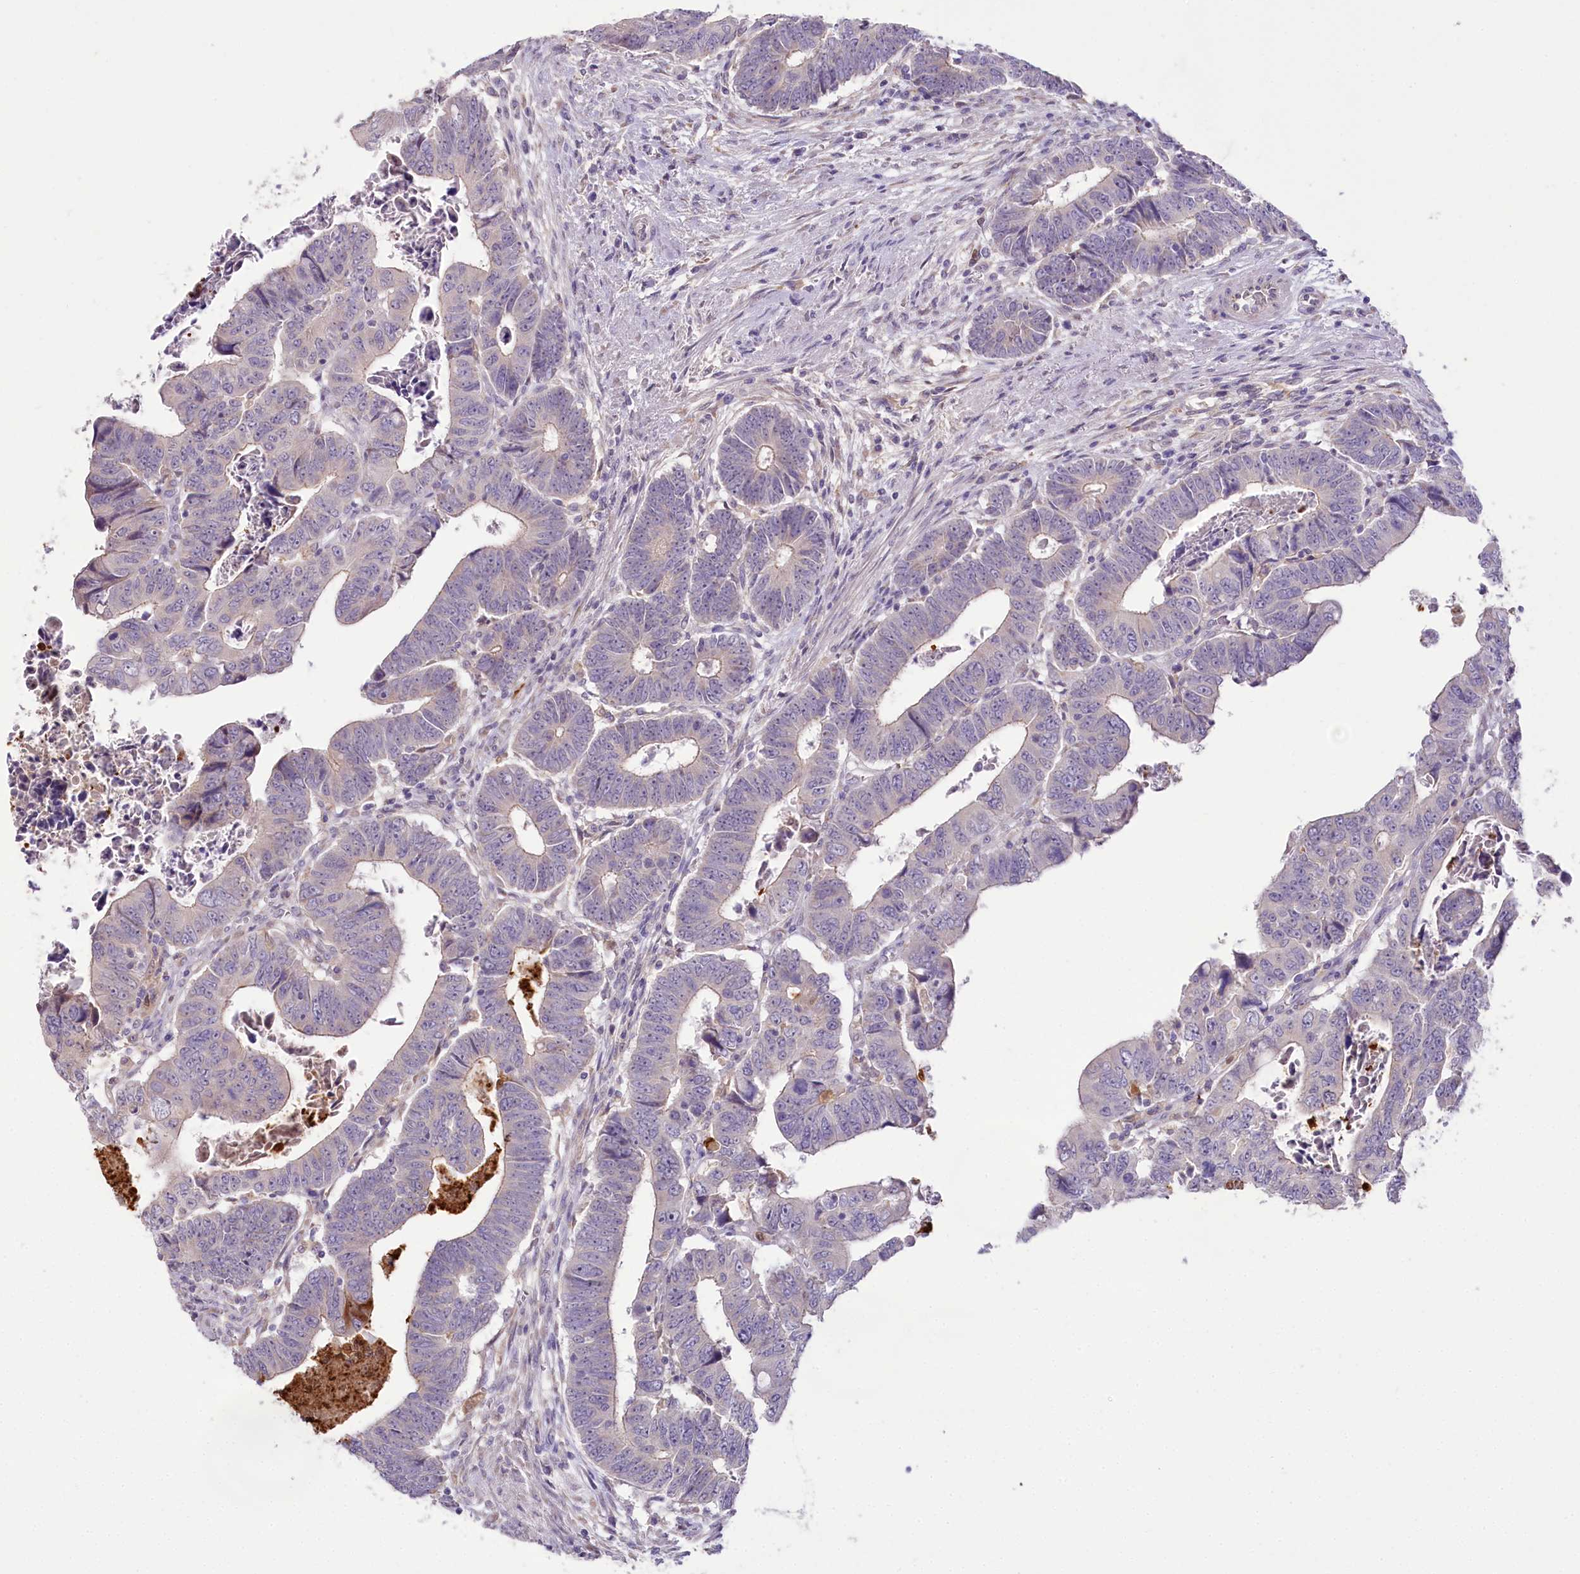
{"staining": {"intensity": "negative", "quantity": "none", "location": "none"}, "tissue": "colorectal cancer", "cell_type": "Tumor cells", "image_type": "cancer", "snomed": [{"axis": "morphology", "description": "Normal tissue, NOS"}, {"axis": "morphology", "description": "Adenocarcinoma, NOS"}, {"axis": "topography", "description": "Rectum"}], "caption": "This is an immunohistochemistry (IHC) photomicrograph of colorectal cancer (adenocarcinoma). There is no positivity in tumor cells.", "gene": "DPYD", "patient": {"sex": "female", "age": 65}}